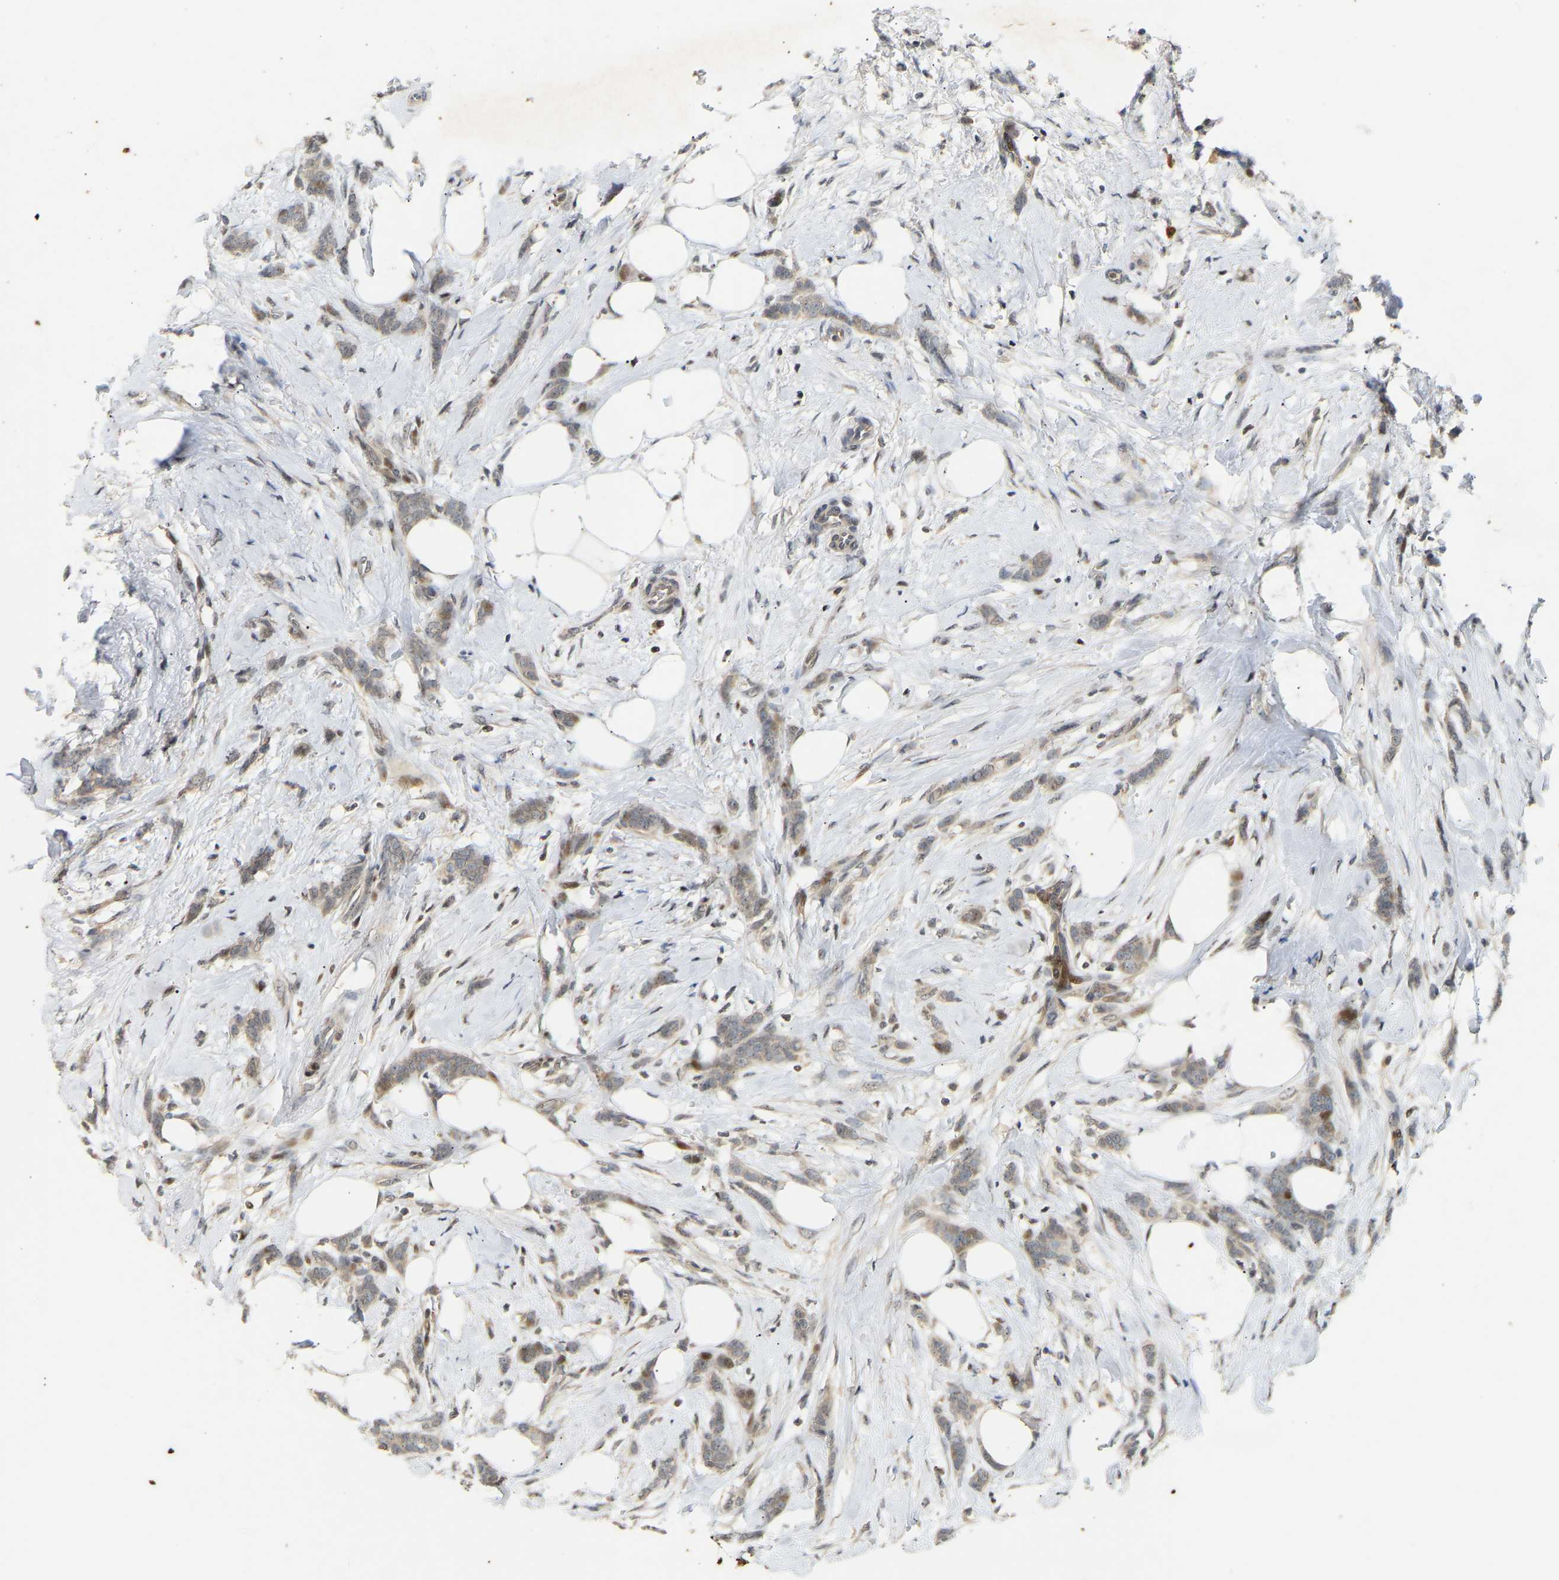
{"staining": {"intensity": "weak", "quantity": ">75%", "location": "cytoplasmic/membranous"}, "tissue": "breast cancer", "cell_type": "Tumor cells", "image_type": "cancer", "snomed": [{"axis": "morphology", "description": "Lobular carcinoma, in situ"}, {"axis": "morphology", "description": "Lobular carcinoma"}, {"axis": "topography", "description": "Breast"}], "caption": "Breast cancer (lobular carcinoma in situ) stained for a protein (brown) exhibits weak cytoplasmic/membranous positive staining in approximately >75% of tumor cells.", "gene": "PTPN4", "patient": {"sex": "female", "age": 41}}